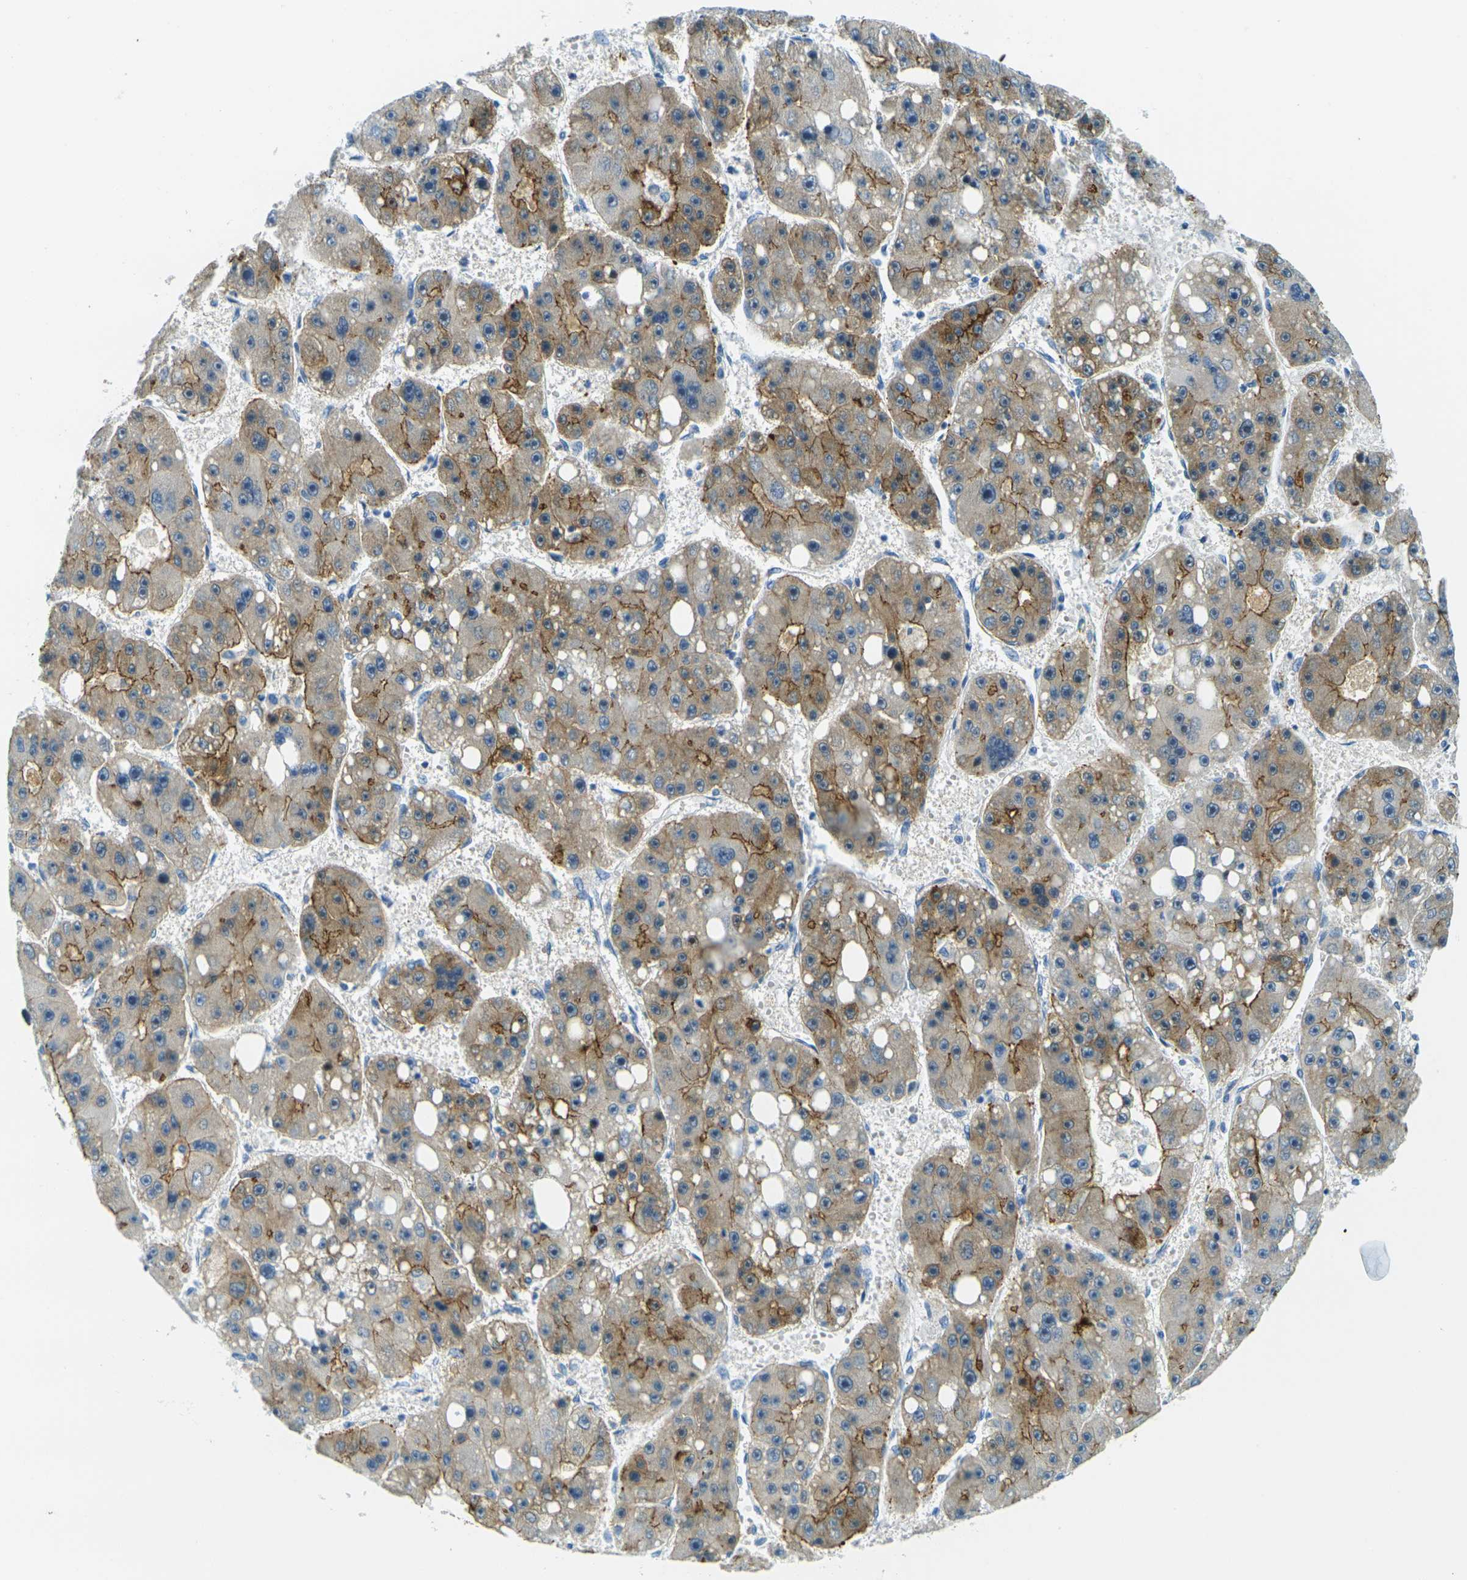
{"staining": {"intensity": "moderate", "quantity": ">75%", "location": "cytoplasmic/membranous"}, "tissue": "liver cancer", "cell_type": "Tumor cells", "image_type": "cancer", "snomed": [{"axis": "morphology", "description": "Carcinoma, Hepatocellular, NOS"}, {"axis": "topography", "description": "Liver"}], "caption": "Immunohistochemical staining of liver cancer (hepatocellular carcinoma) reveals moderate cytoplasmic/membranous protein expression in approximately >75% of tumor cells. (DAB (3,3'-diaminobenzidine) = brown stain, brightfield microscopy at high magnification).", "gene": "OCLN", "patient": {"sex": "female", "age": 61}}